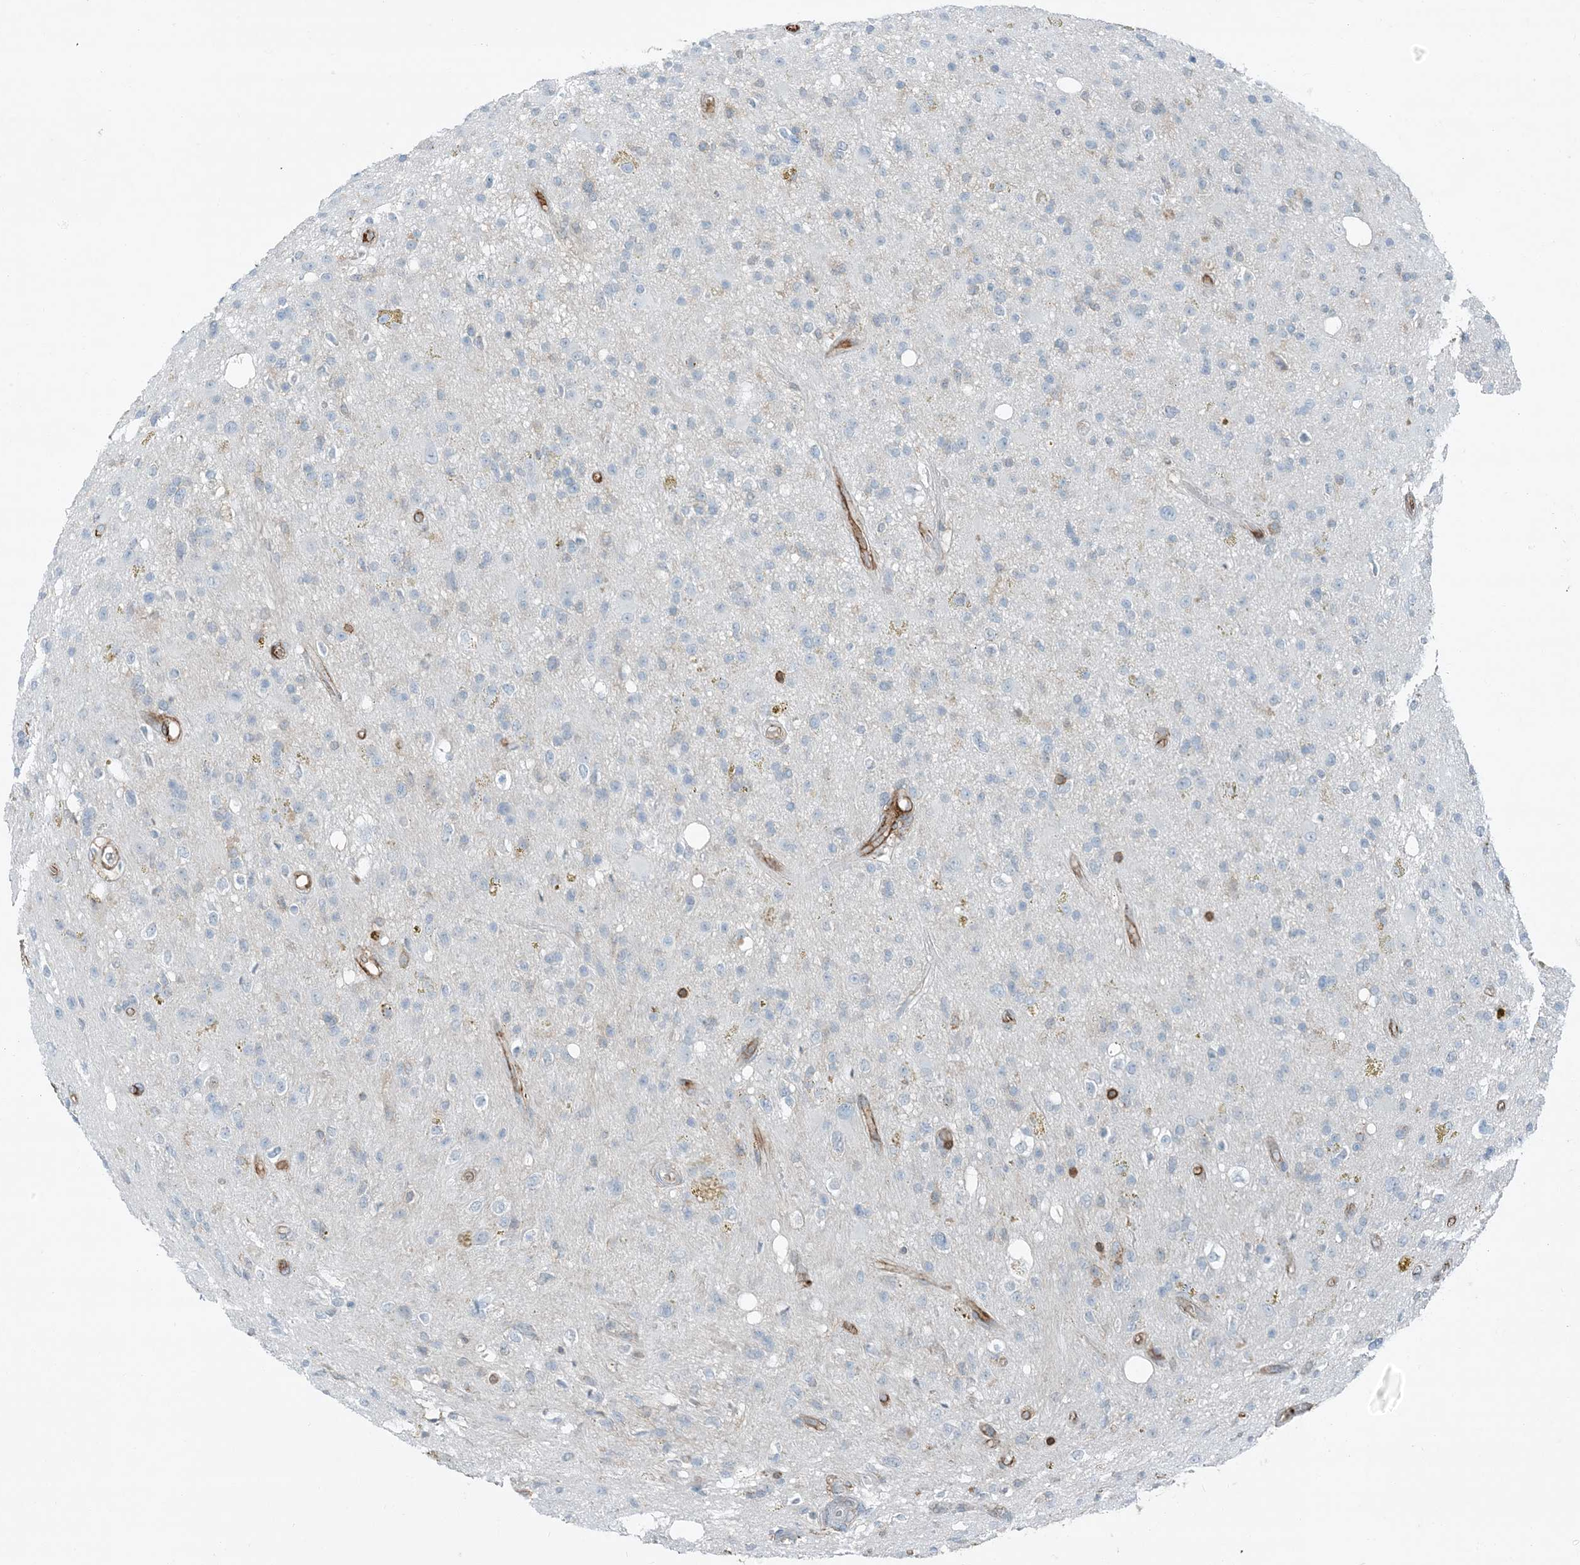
{"staining": {"intensity": "negative", "quantity": "none", "location": "none"}, "tissue": "glioma", "cell_type": "Tumor cells", "image_type": "cancer", "snomed": [{"axis": "morphology", "description": "Glioma, malignant, High grade"}, {"axis": "topography", "description": "Brain"}], "caption": "Immunohistochemistry of human high-grade glioma (malignant) shows no staining in tumor cells.", "gene": "APOBEC3C", "patient": {"sex": "male", "age": 33}}